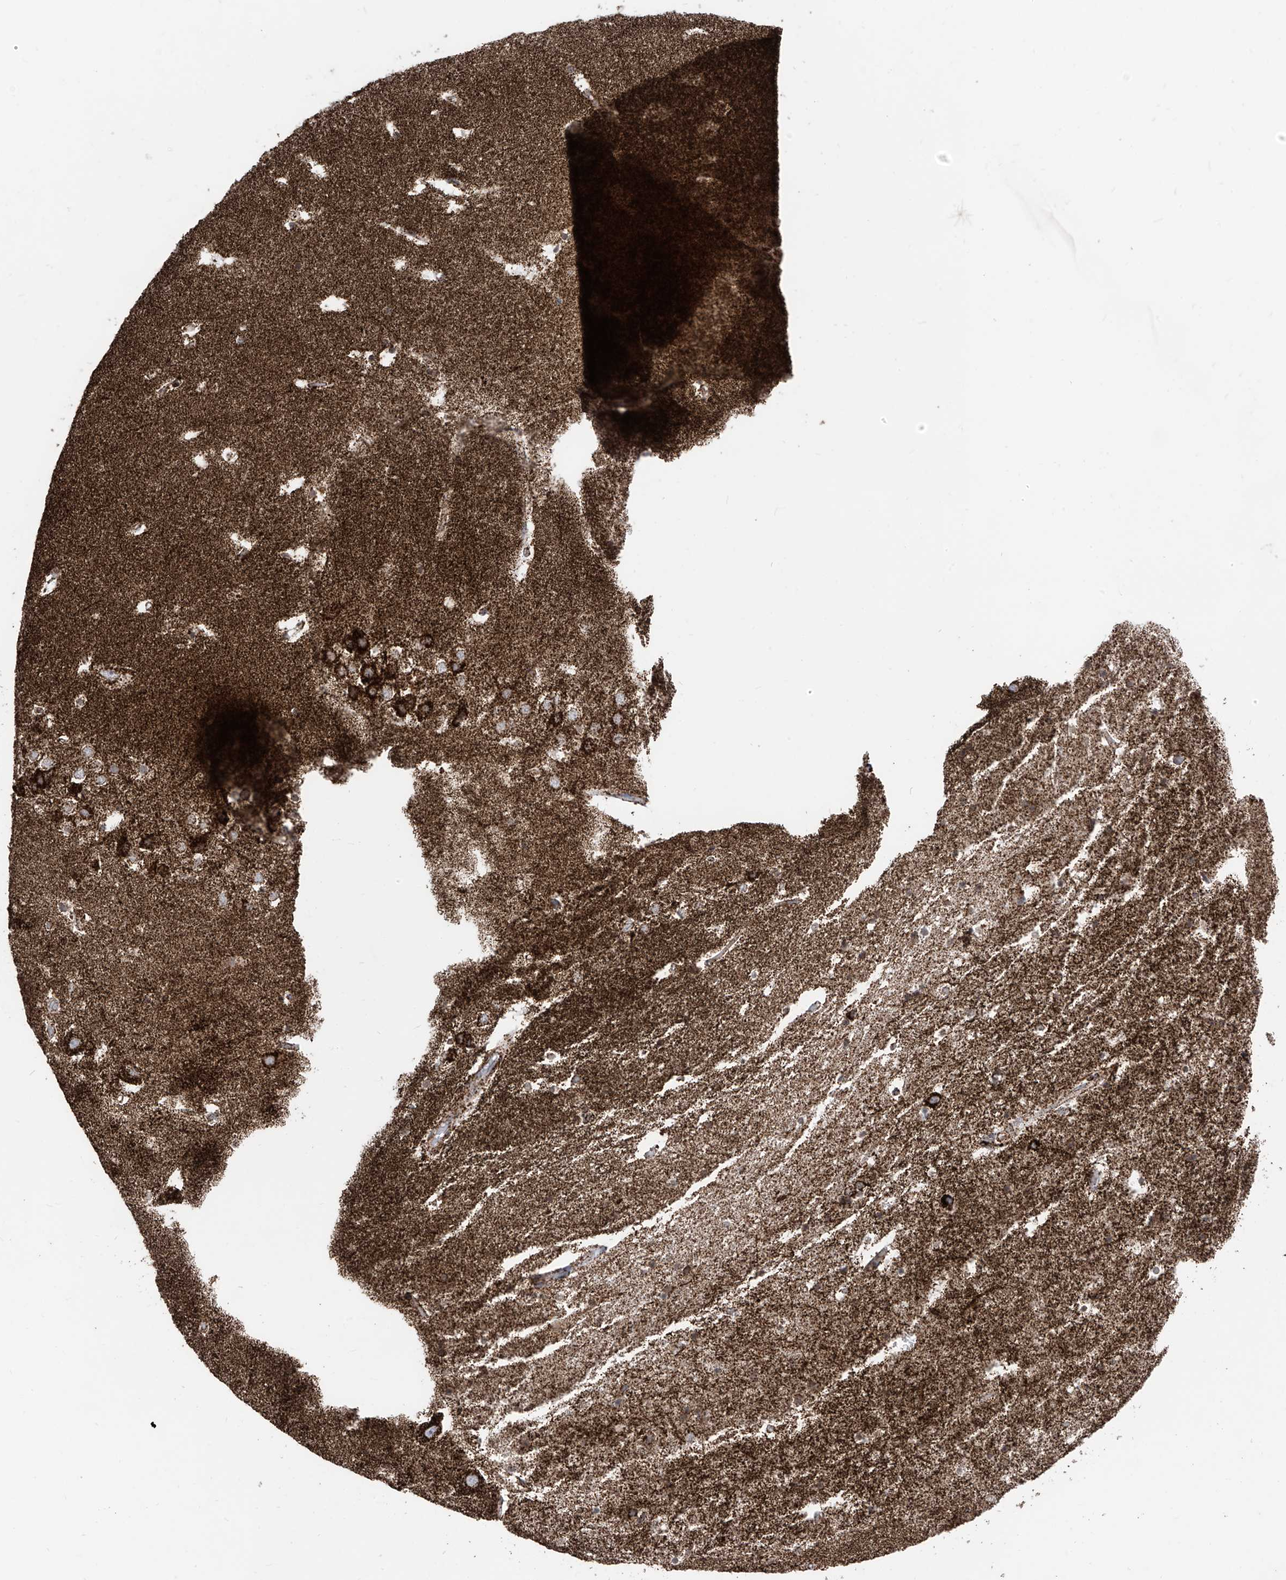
{"staining": {"intensity": "moderate", "quantity": ">75%", "location": "cytoplasmic/membranous"}, "tissue": "hippocampus", "cell_type": "Glial cells", "image_type": "normal", "snomed": [{"axis": "morphology", "description": "Normal tissue, NOS"}, {"axis": "topography", "description": "Hippocampus"}], "caption": "A micrograph showing moderate cytoplasmic/membranous positivity in about >75% of glial cells in benign hippocampus, as visualized by brown immunohistochemical staining.", "gene": "COX5B", "patient": {"sex": "female", "age": 52}}